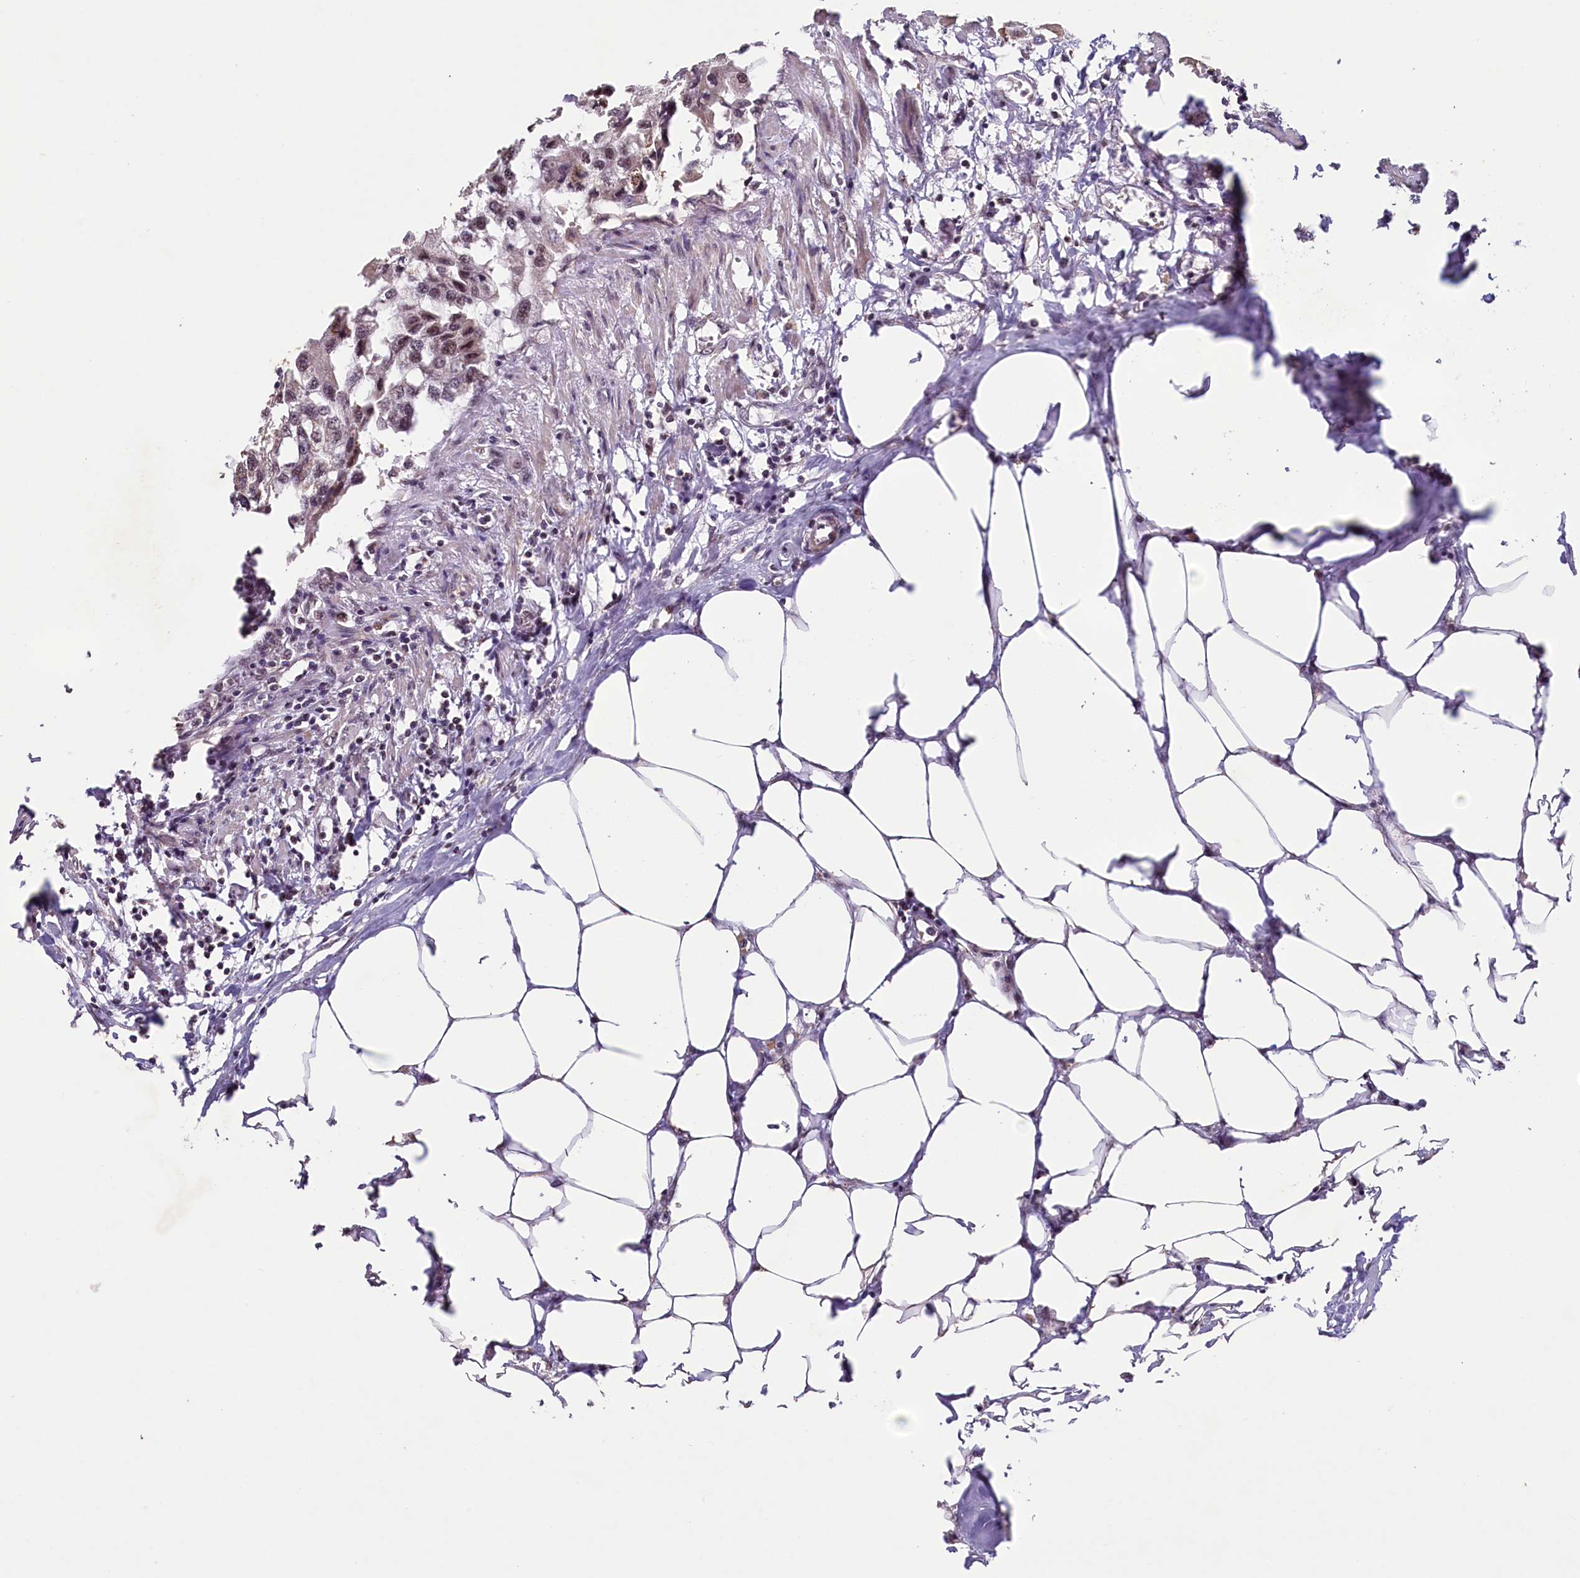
{"staining": {"intensity": "moderate", "quantity": "25%-75%", "location": "nuclear"}, "tissue": "urothelial cancer", "cell_type": "Tumor cells", "image_type": "cancer", "snomed": [{"axis": "morphology", "description": "Urothelial carcinoma, High grade"}, {"axis": "topography", "description": "Urinary bladder"}], "caption": "A brown stain labels moderate nuclear positivity of a protein in human urothelial carcinoma (high-grade) tumor cells. Ihc stains the protein of interest in brown and the nuclei are stained blue.", "gene": "PDE6D", "patient": {"sex": "male", "age": 64}}